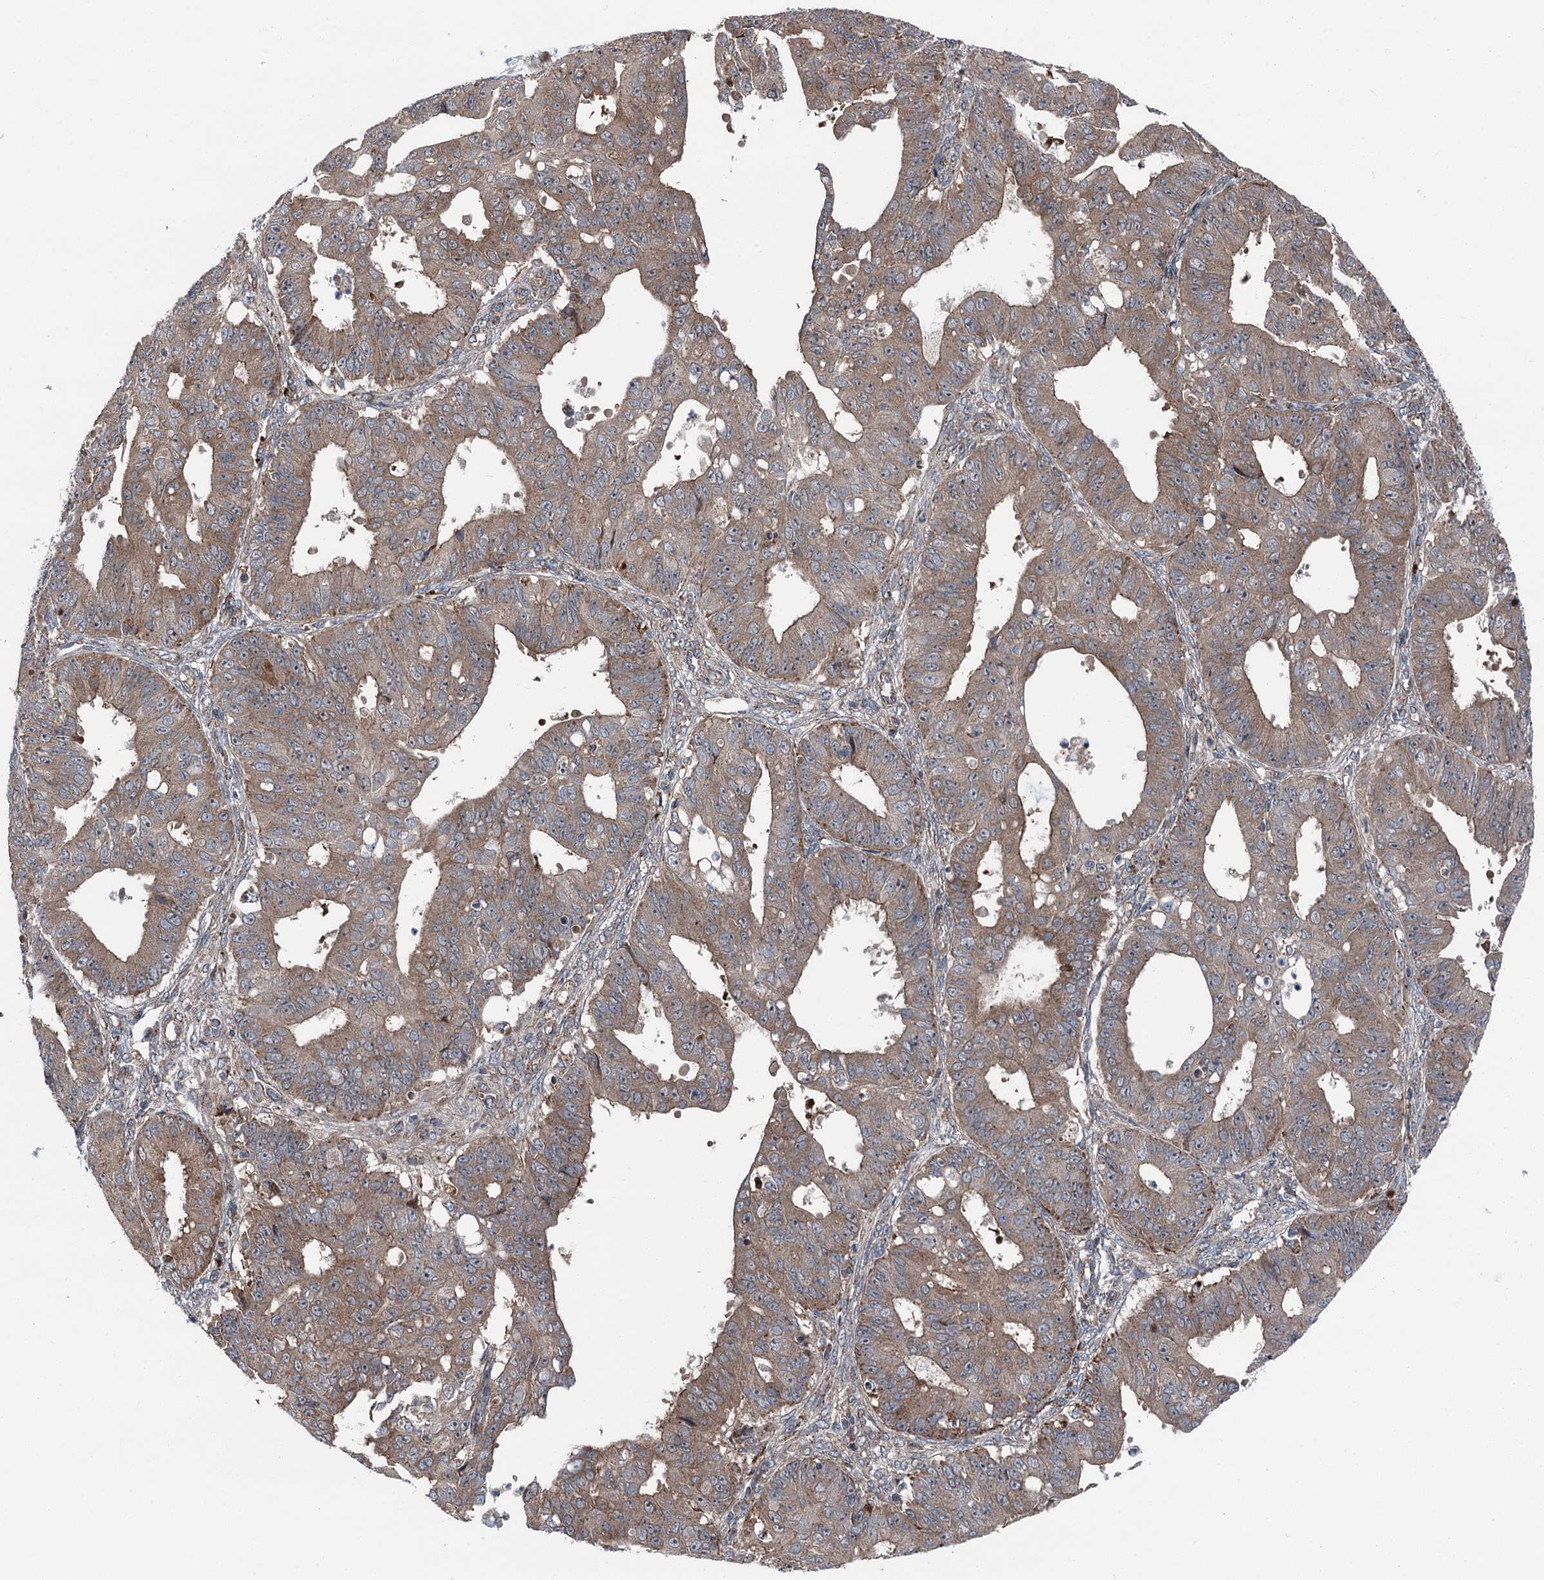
{"staining": {"intensity": "moderate", "quantity": ">75%", "location": "cytoplasmic/membranous"}, "tissue": "ovarian cancer", "cell_type": "Tumor cells", "image_type": "cancer", "snomed": [{"axis": "morphology", "description": "Carcinoma, endometroid"}, {"axis": "topography", "description": "Appendix"}, {"axis": "topography", "description": "Ovary"}], "caption": "Endometroid carcinoma (ovarian) stained with a protein marker displays moderate staining in tumor cells.", "gene": "POLR1D", "patient": {"sex": "female", "age": 42}}